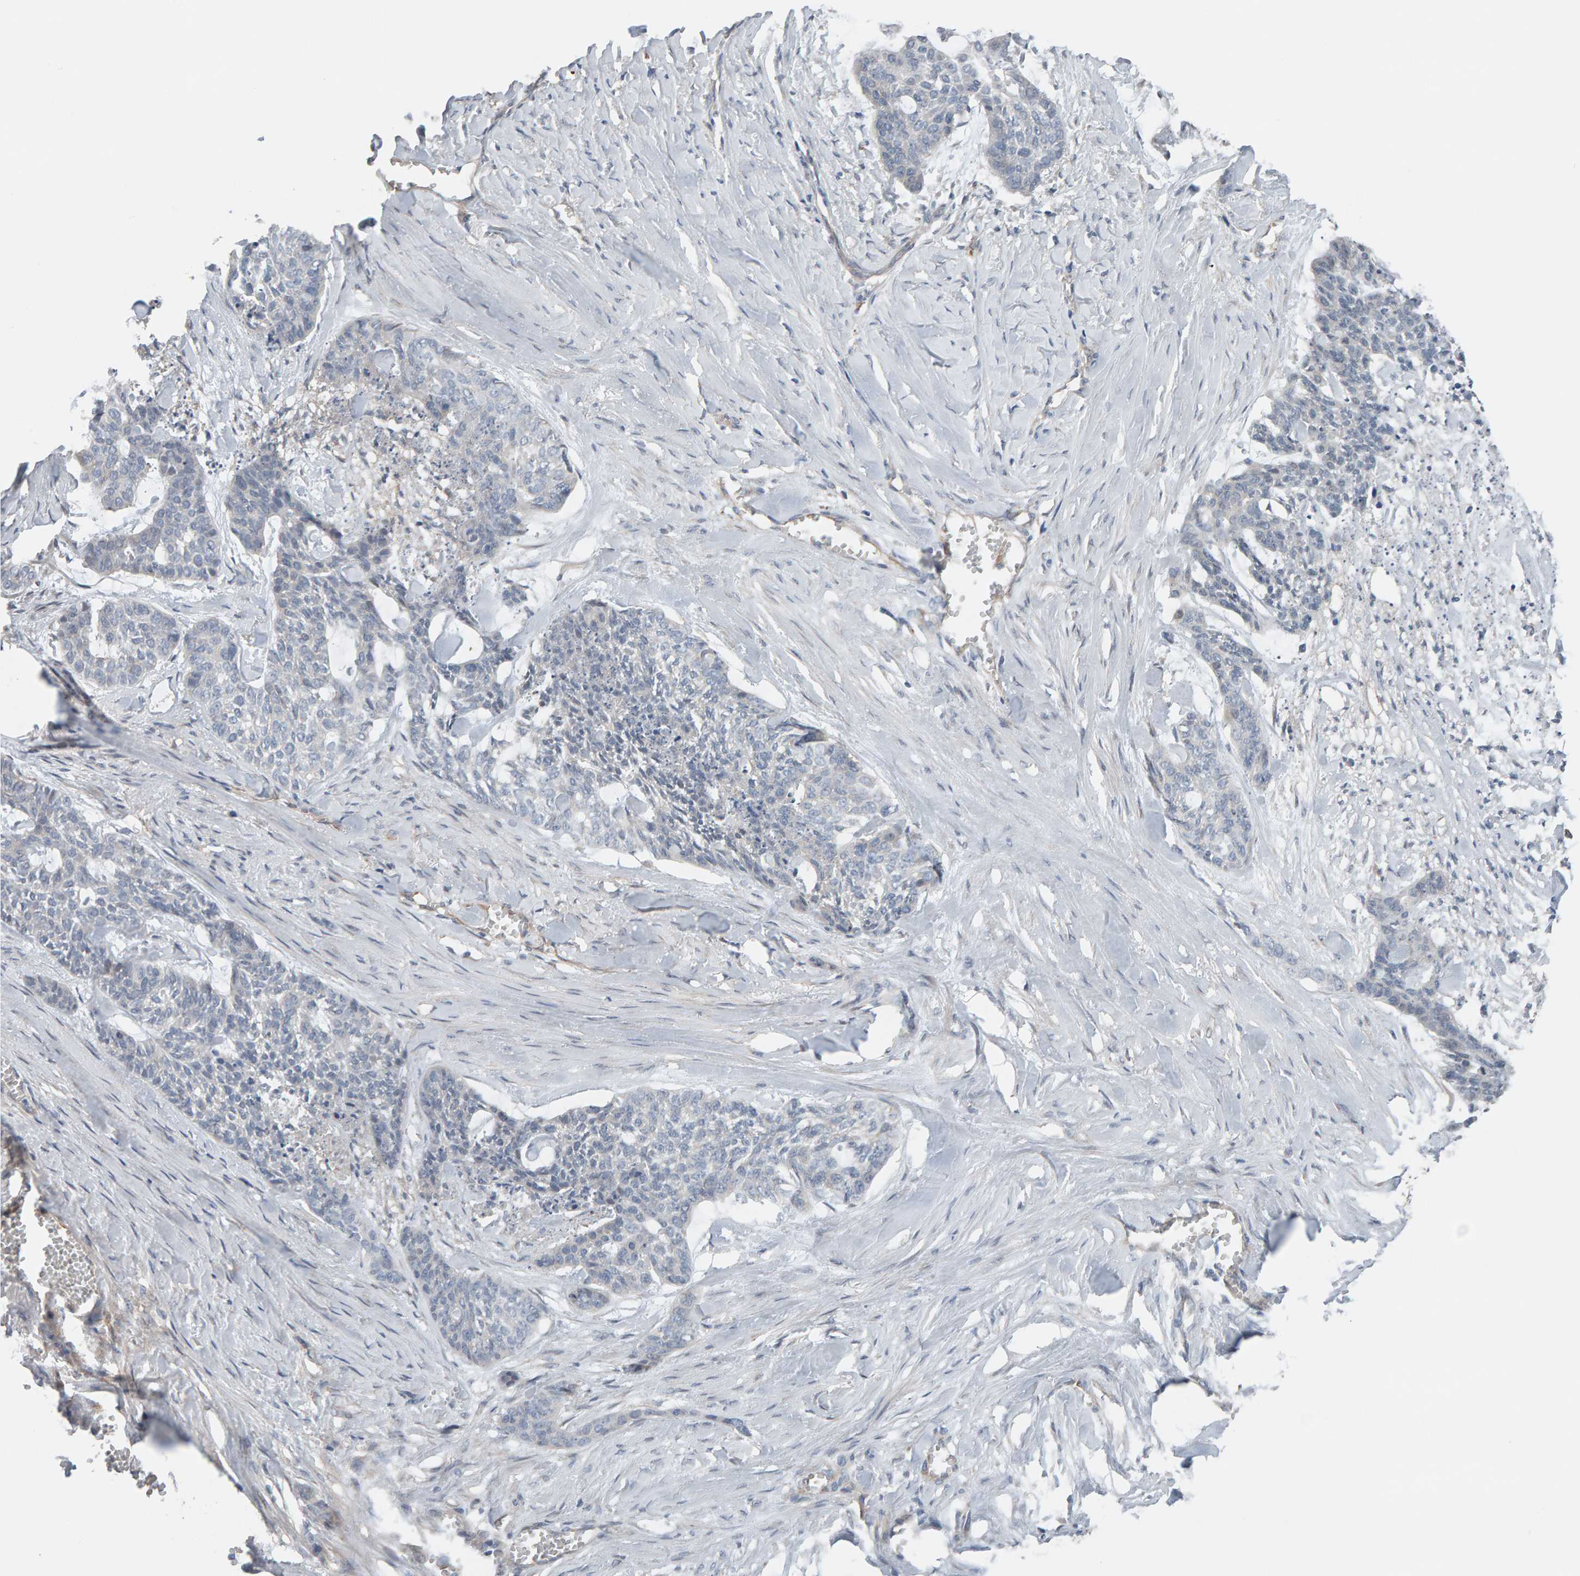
{"staining": {"intensity": "negative", "quantity": "none", "location": "none"}, "tissue": "skin cancer", "cell_type": "Tumor cells", "image_type": "cancer", "snomed": [{"axis": "morphology", "description": "Basal cell carcinoma"}, {"axis": "topography", "description": "Skin"}], "caption": "IHC of skin basal cell carcinoma displays no expression in tumor cells. (Stains: DAB (3,3'-diaminobenzidine) immunohistochemistry with hematoxylin counter stain, Microscopy: brightfield microscopy at high magnification).", "gene": "IPPK", "patient": {"sex": "female", "age": 64}}